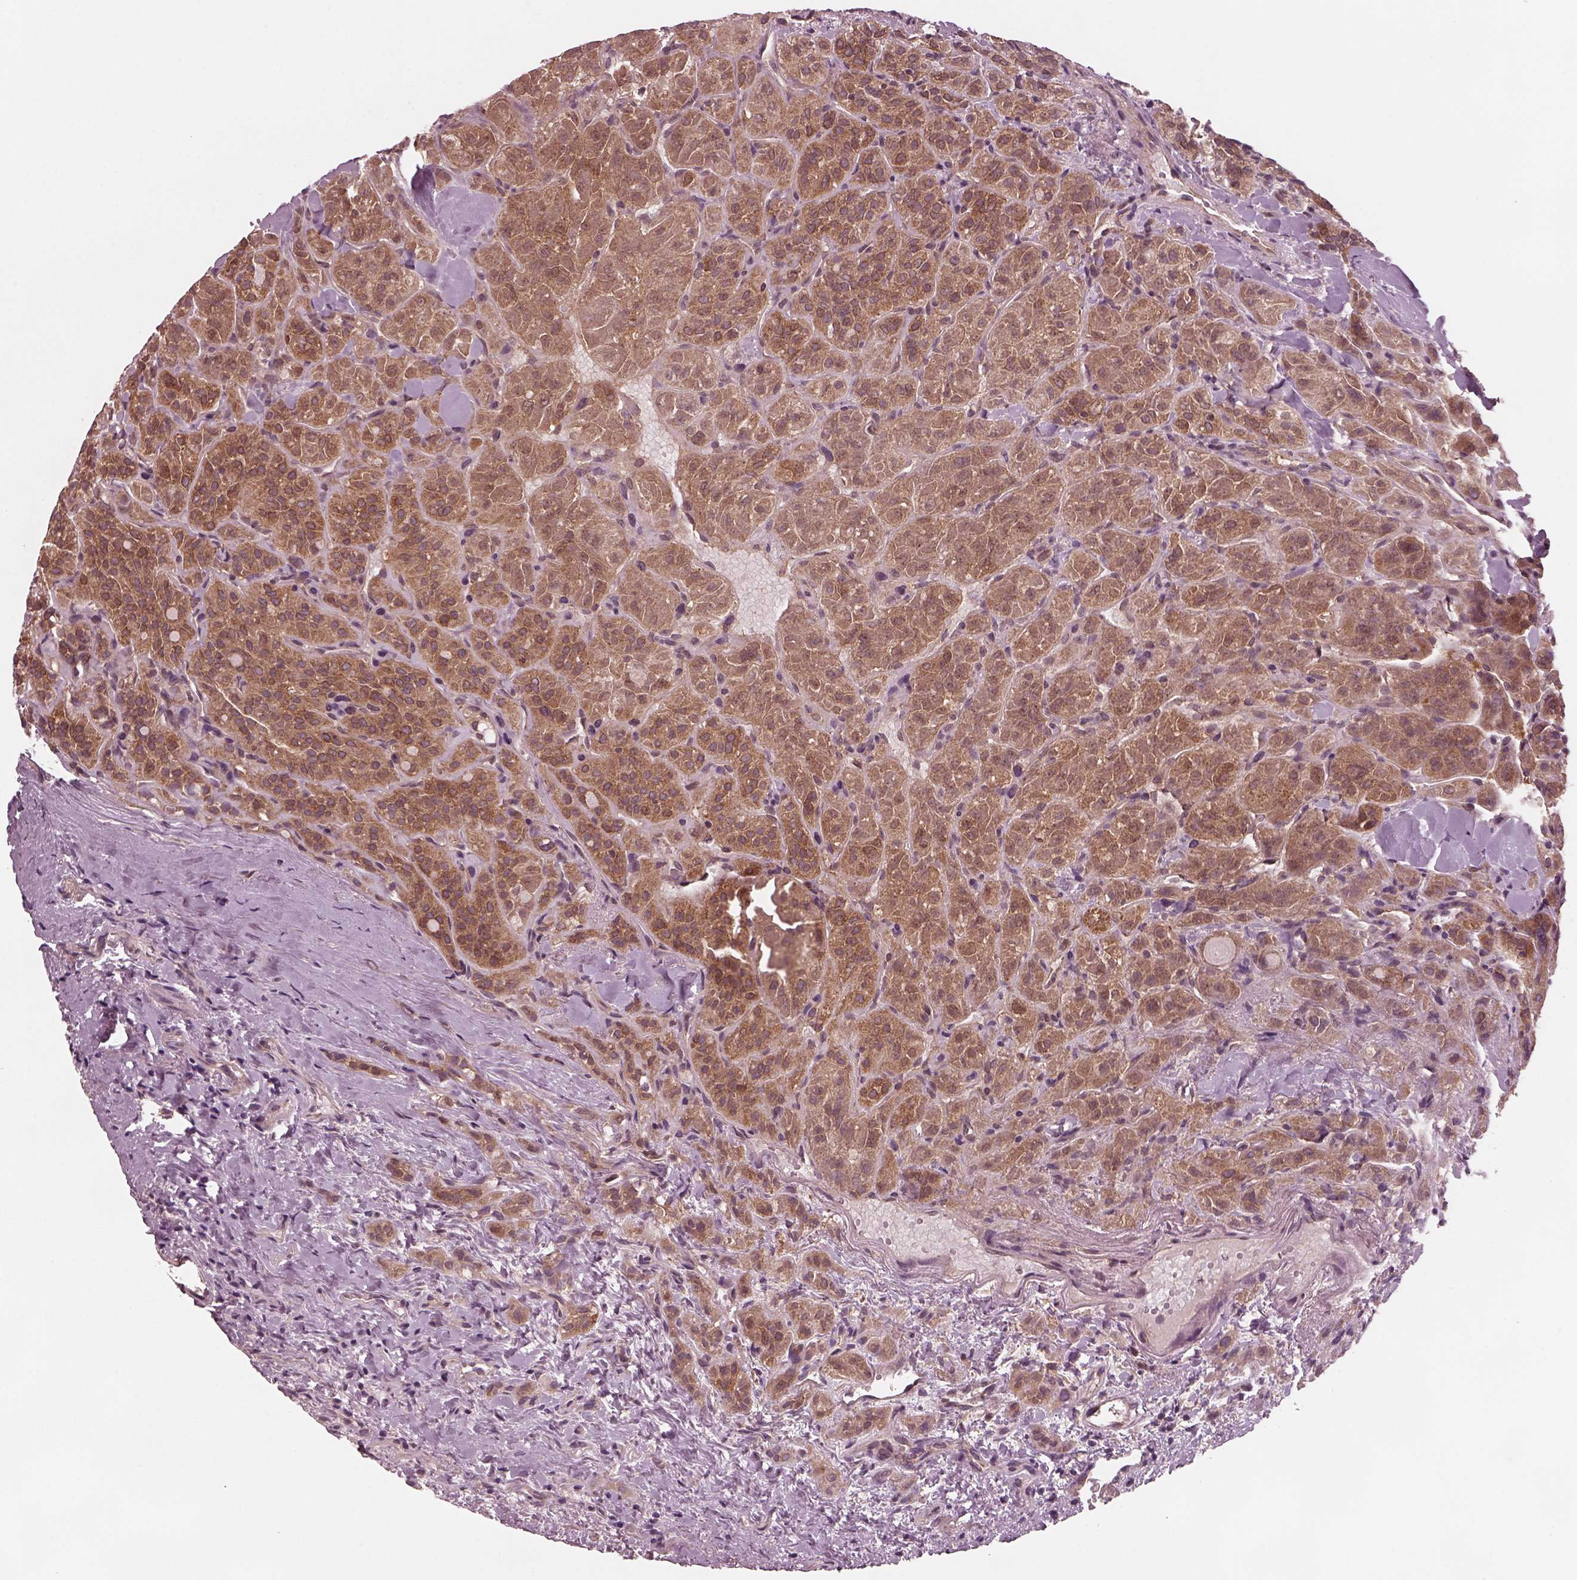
{"staining": {"intensity": "moderate", "quantity": ">75%", "location": "cytoplasmic/membranous"}, "tissue": "thyroid cancer", "cell_type": "Tumor cells", "image_type": "cancer", "snomed": [{"axis": "morphology", "description": "Papillary adenocarcinoma, NOS"}, {"axis": "topography", "description": "Thyroid gland"}], "caption": "This is a micrograph of IHC staining of thyroid cancer, which shows moderate positivity in the cytoplasmic/membranous of tumor cells.", "gene": "TUBG1", "patient": {"sex": "female", "age": 45}}